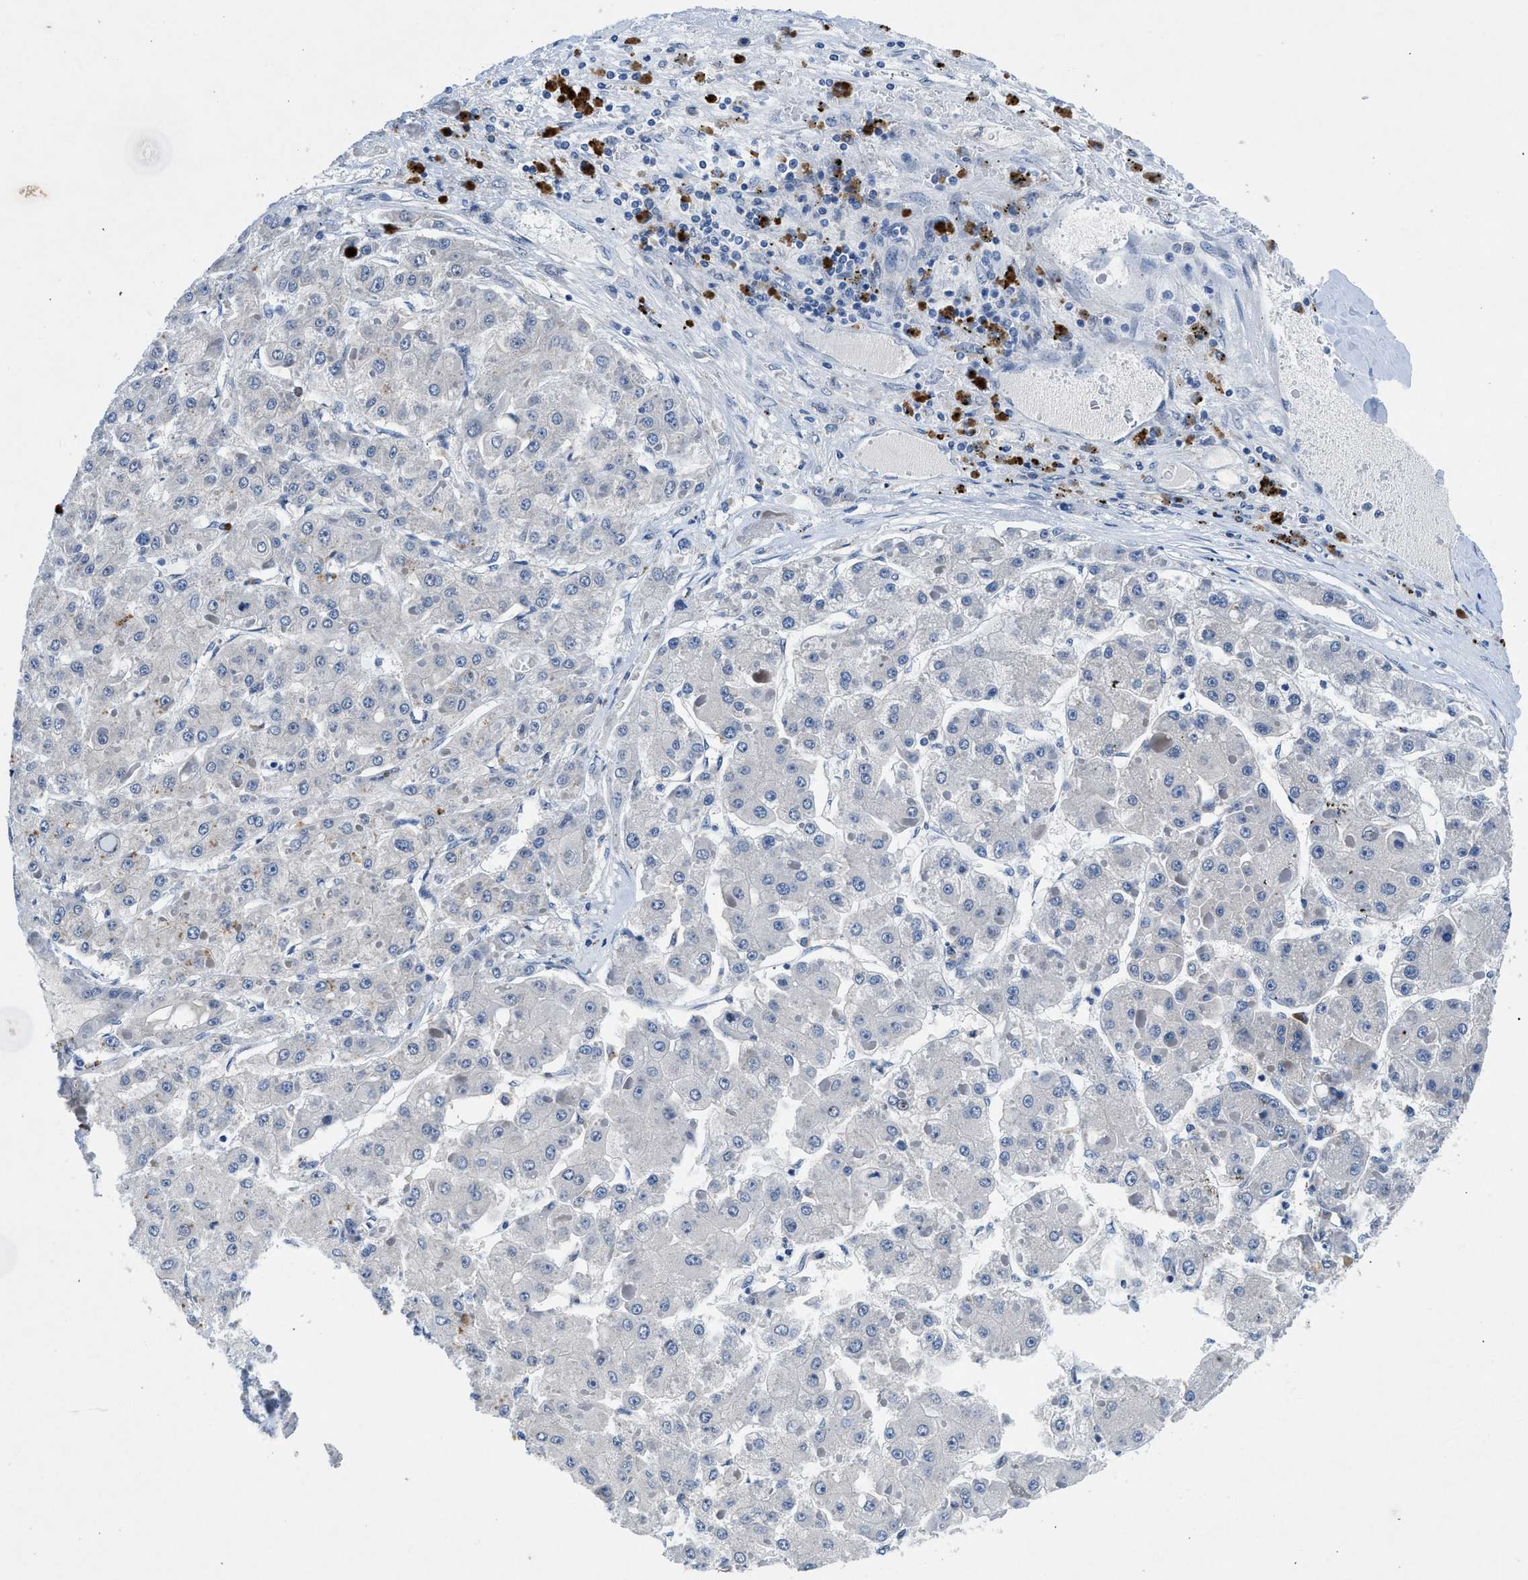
{"staining": {"intensity": "negative", "quantity": "none", "location": "none"}, "tissue": "liver cancer", "cell_type": "Tumor cells", "image_type": "cancer", "snomed": [{"axis": "morphology", "description": "Carcinoma, Hepatocellular, NOS"}, {"axis": "topography", "description": "Liver"}], "caption": "Tumor cells show no significant protein positivity in hepatocellular carcinoma (liver).", "gene": "COPS2", "patient": {"sex": "female", "age": 73}}